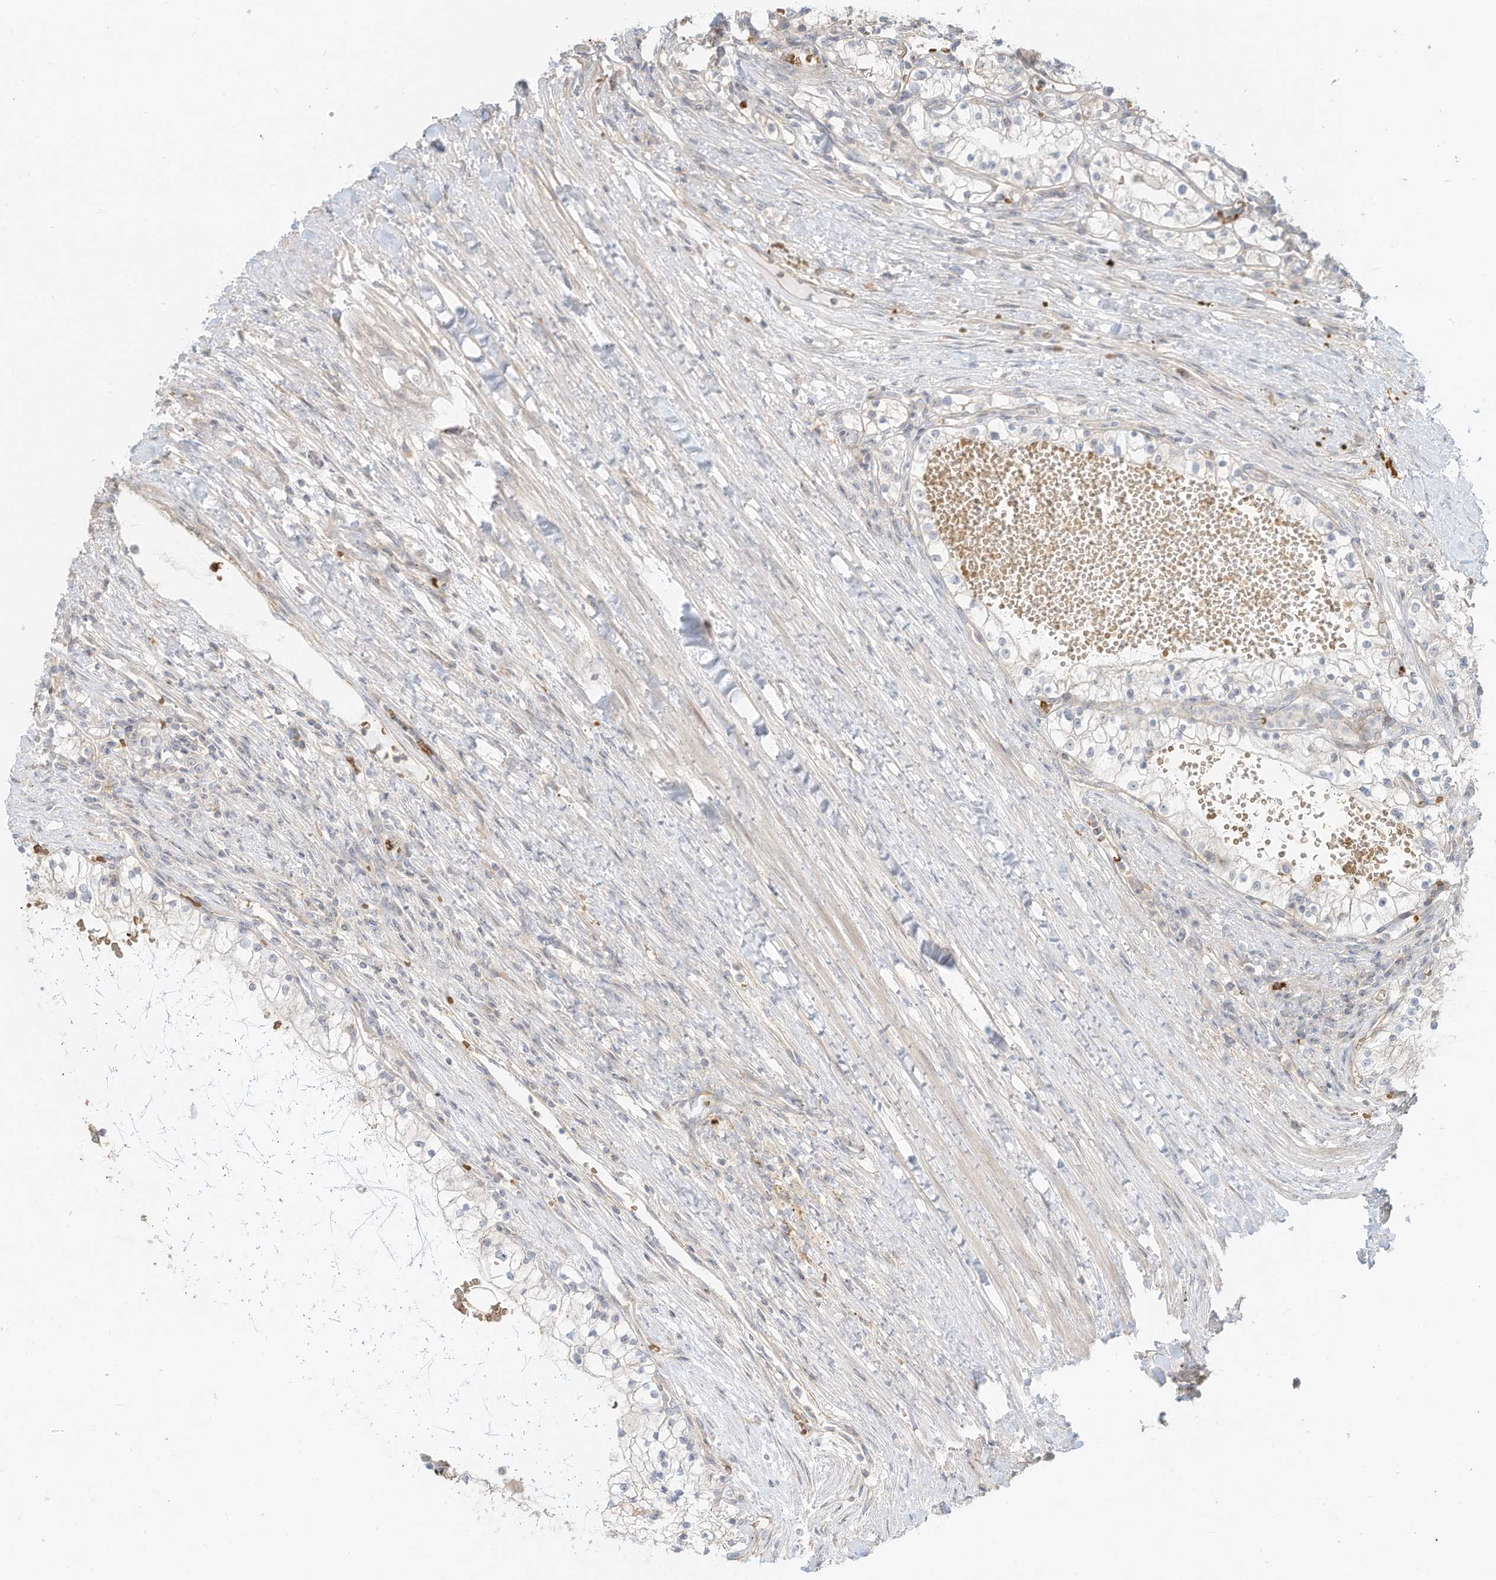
{"staining": {"intensity": "negative", "quantity": "none", "location": "none"}, "tissue": "renal cancer", "cell_type": "Tumor cells", "image_type": "cancer", "snomed": [{"axis": "morphology", "description": "Normal tissue, NOS"}, {"axis": "morphology", "description": "Adenocarcinoma, NOS"}, {"axis": "topography", "description": "Kidney"}], "caption": "Immunohistochemical staining of adenocarcinoma (renal) displays no significant expression in tumor cells.", "gene": "OFD1", "patient": {"sex": "male", "age": 68}}